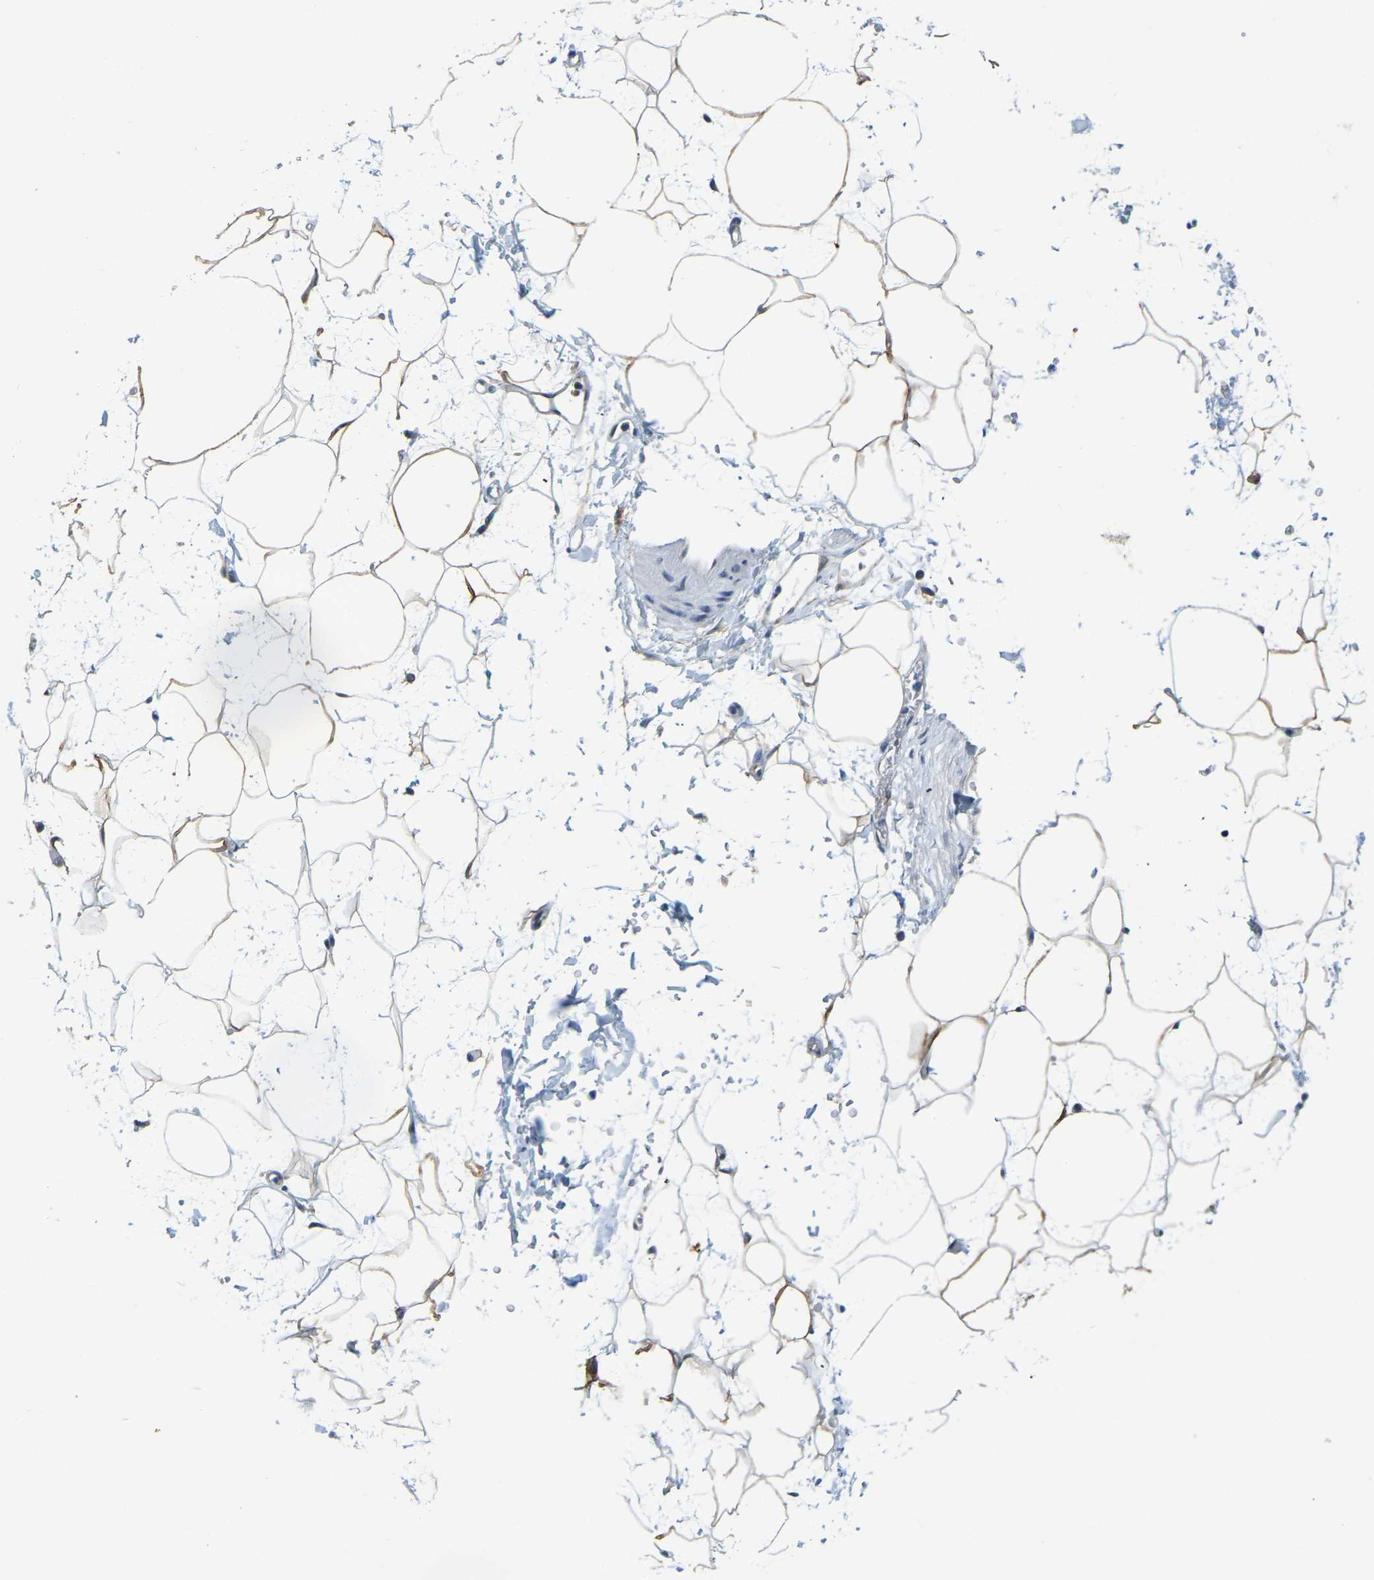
{"staining": {"intensity": "moderate", "quantity": "25%-75%", "location": "cytoplasmic/membranous"}, "tissue": "adipose tissue", "cell_type": "Adipocytes", "image_type": "normal", "snomed": [{"axis": "morphology", "description": "Normal tissue, NOS"}, {"axis": "topography", "description": "Soft tissue"}], "caption": "Immunohistochemistry (IHC) staining of benign adipose tissue, which shows medium levels of moderate cytoplasmic/membranous expression in about 25%-75% of adipocytes indicating moderate cytoplasmic/membranous protein expression. The staining was performed using DAB (brown) for protein detection and nuclei were counterstained in hematoxylin (blue).", "gene": "AHNAK", "patient": {"sex": "male", "age": 72}}